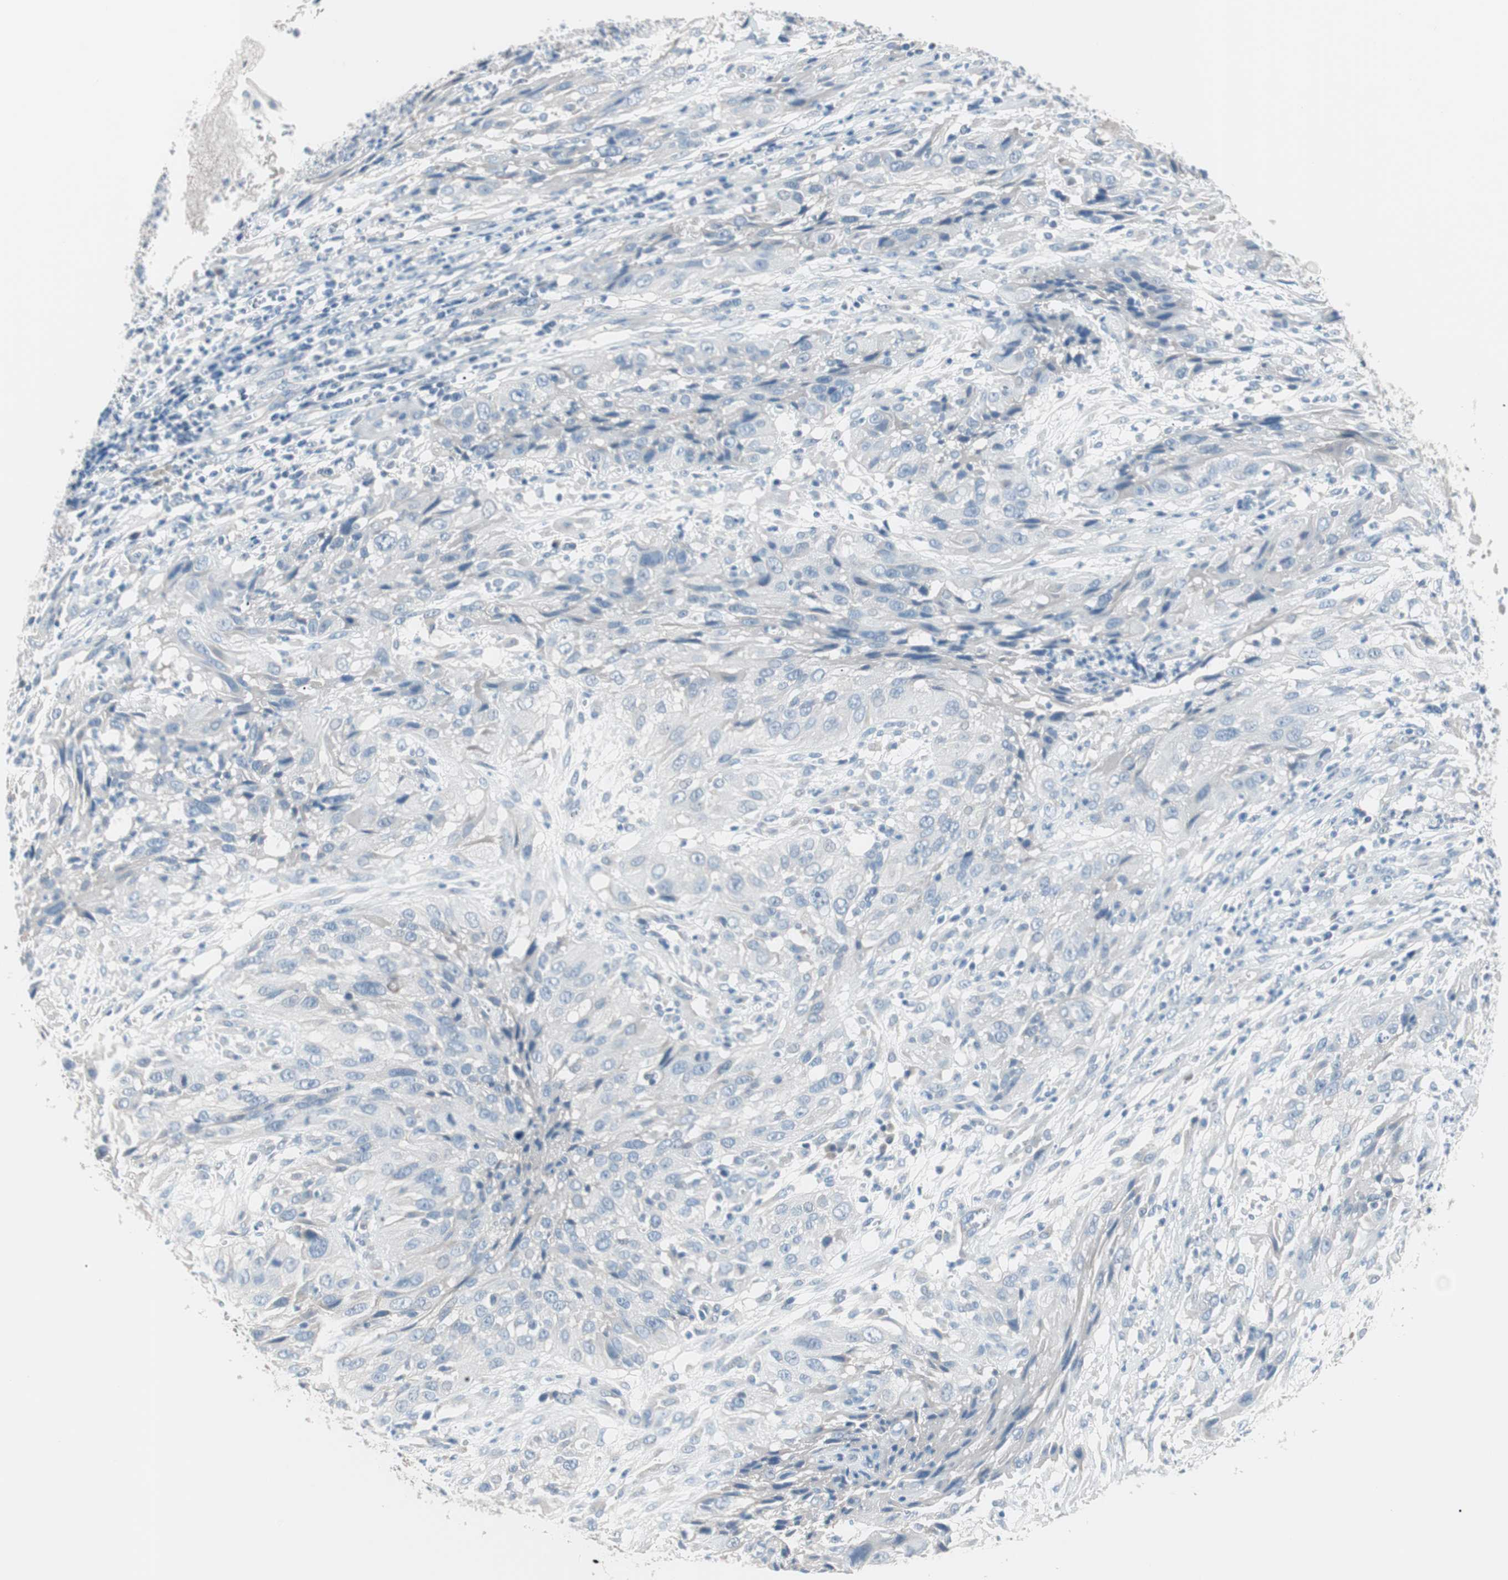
{"staining": {"intensity": "negative", "quantity": "none", "location": "none"}, "tissue": "cervical cancer", "cell_type": "Tumor cells", "image_type": "cancer", "snomed": [{"axis": "morphology", "description": "Squamous cell carcinoma, NOS"}, {"axis": "topography", "description": "Cervix"}], "caption": "Tumor cells show no significant protein staining in cervical cancer (squamous cell carcinoma).", "gene": "VIL1", "patient": {"sex": "female", "age": 32}}